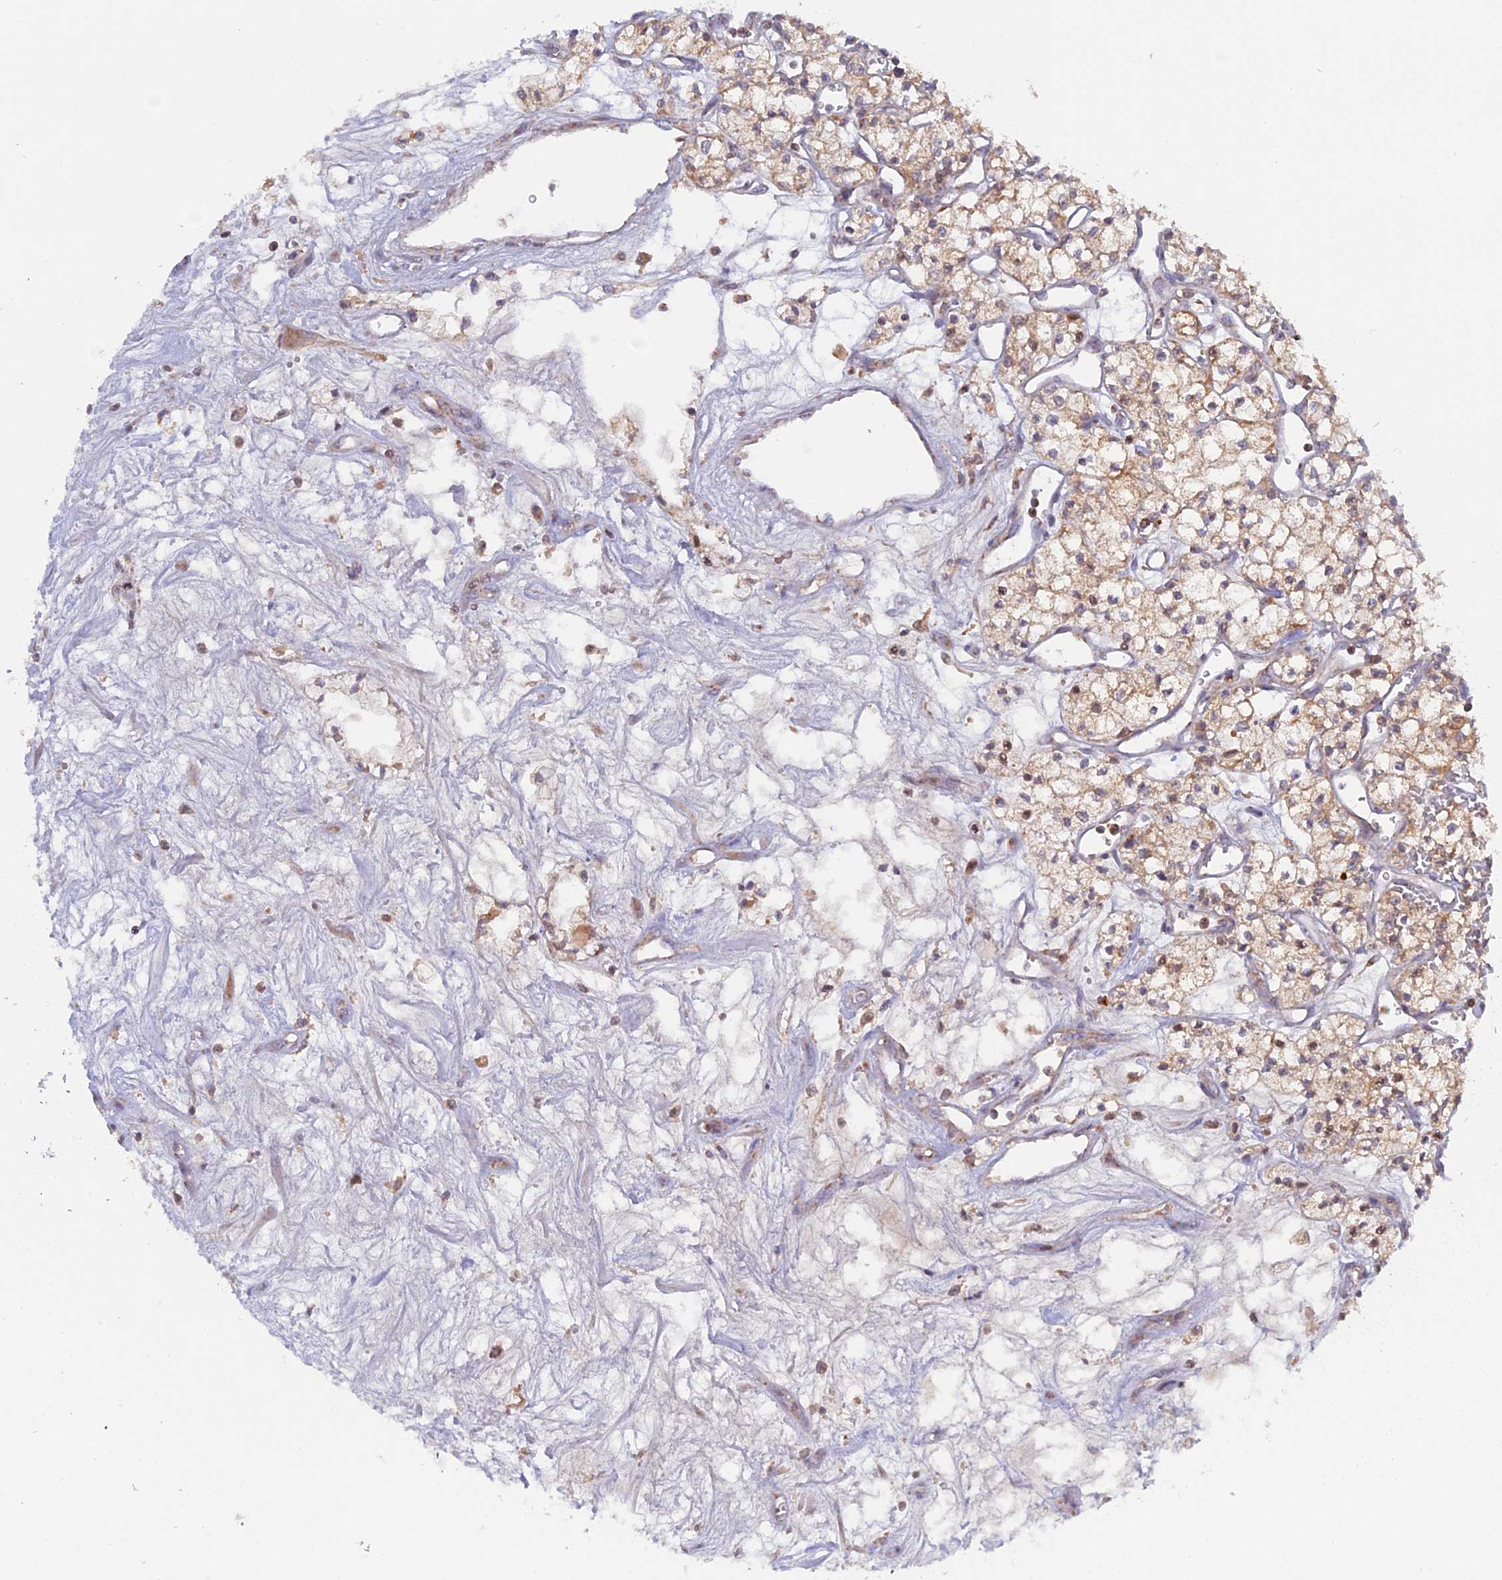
{"staining": {"intensity": "moderate", "quantity": ">75%", "location": "cytoplasmic/membranous"}, "tissue": "renal cancer", "cell_type": "Tumor cells", "image_type": "cancer", "snomed": [{"axis": "morphology", "description": "Adenocarcinoma, NOS"}, {"axis": "topography", "description": "Kidney"}], "caption": "Human renal cancer stained for a protein (brown) shows moderate cytoplasmic/membranous positive positivity in about >75% of tumor cells.", "gene": "MPV17L", "patient": {"sex": "male", "age": 59}}